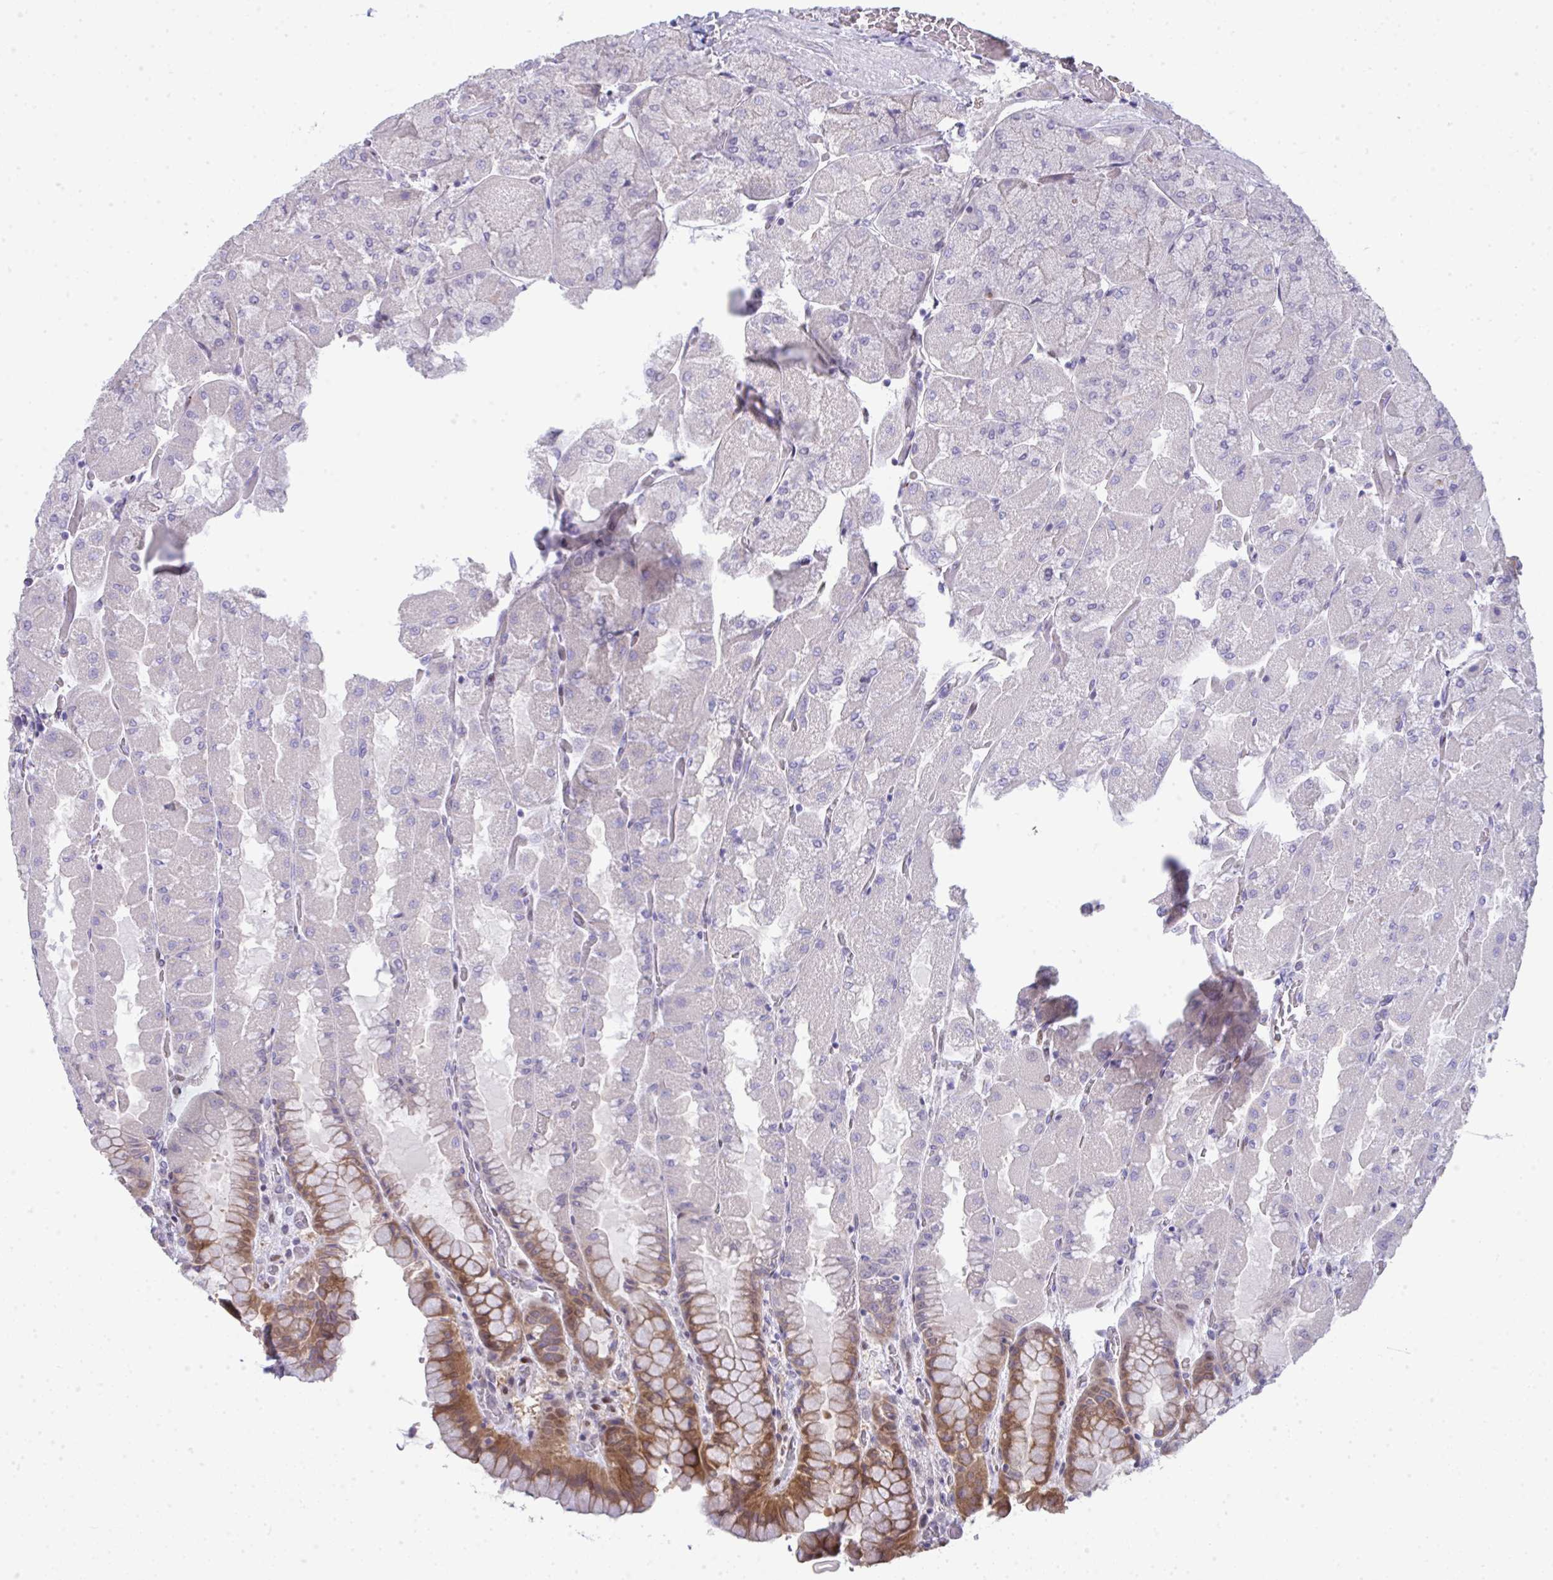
{"staining": {"intensity": "moderate", "quantity": "<25%", "location": "cytoplasmic/membranous,nuclear"}, "tissue": "stomach", "cell_type": "Glandular cells", "image_type": "normal", "snomed": [{"axis": "morphology", "description": "Normal tissue, NOS"}, {"axis": "topography", "description": "Stomach"}], "caption": "Moderate cytoplasmic/membranous,nuclear protein staining is identified in about <25% of glandular cells in stomach.", "gene": "GALNT16", "patient": {"sex": "female", "age": 61}}